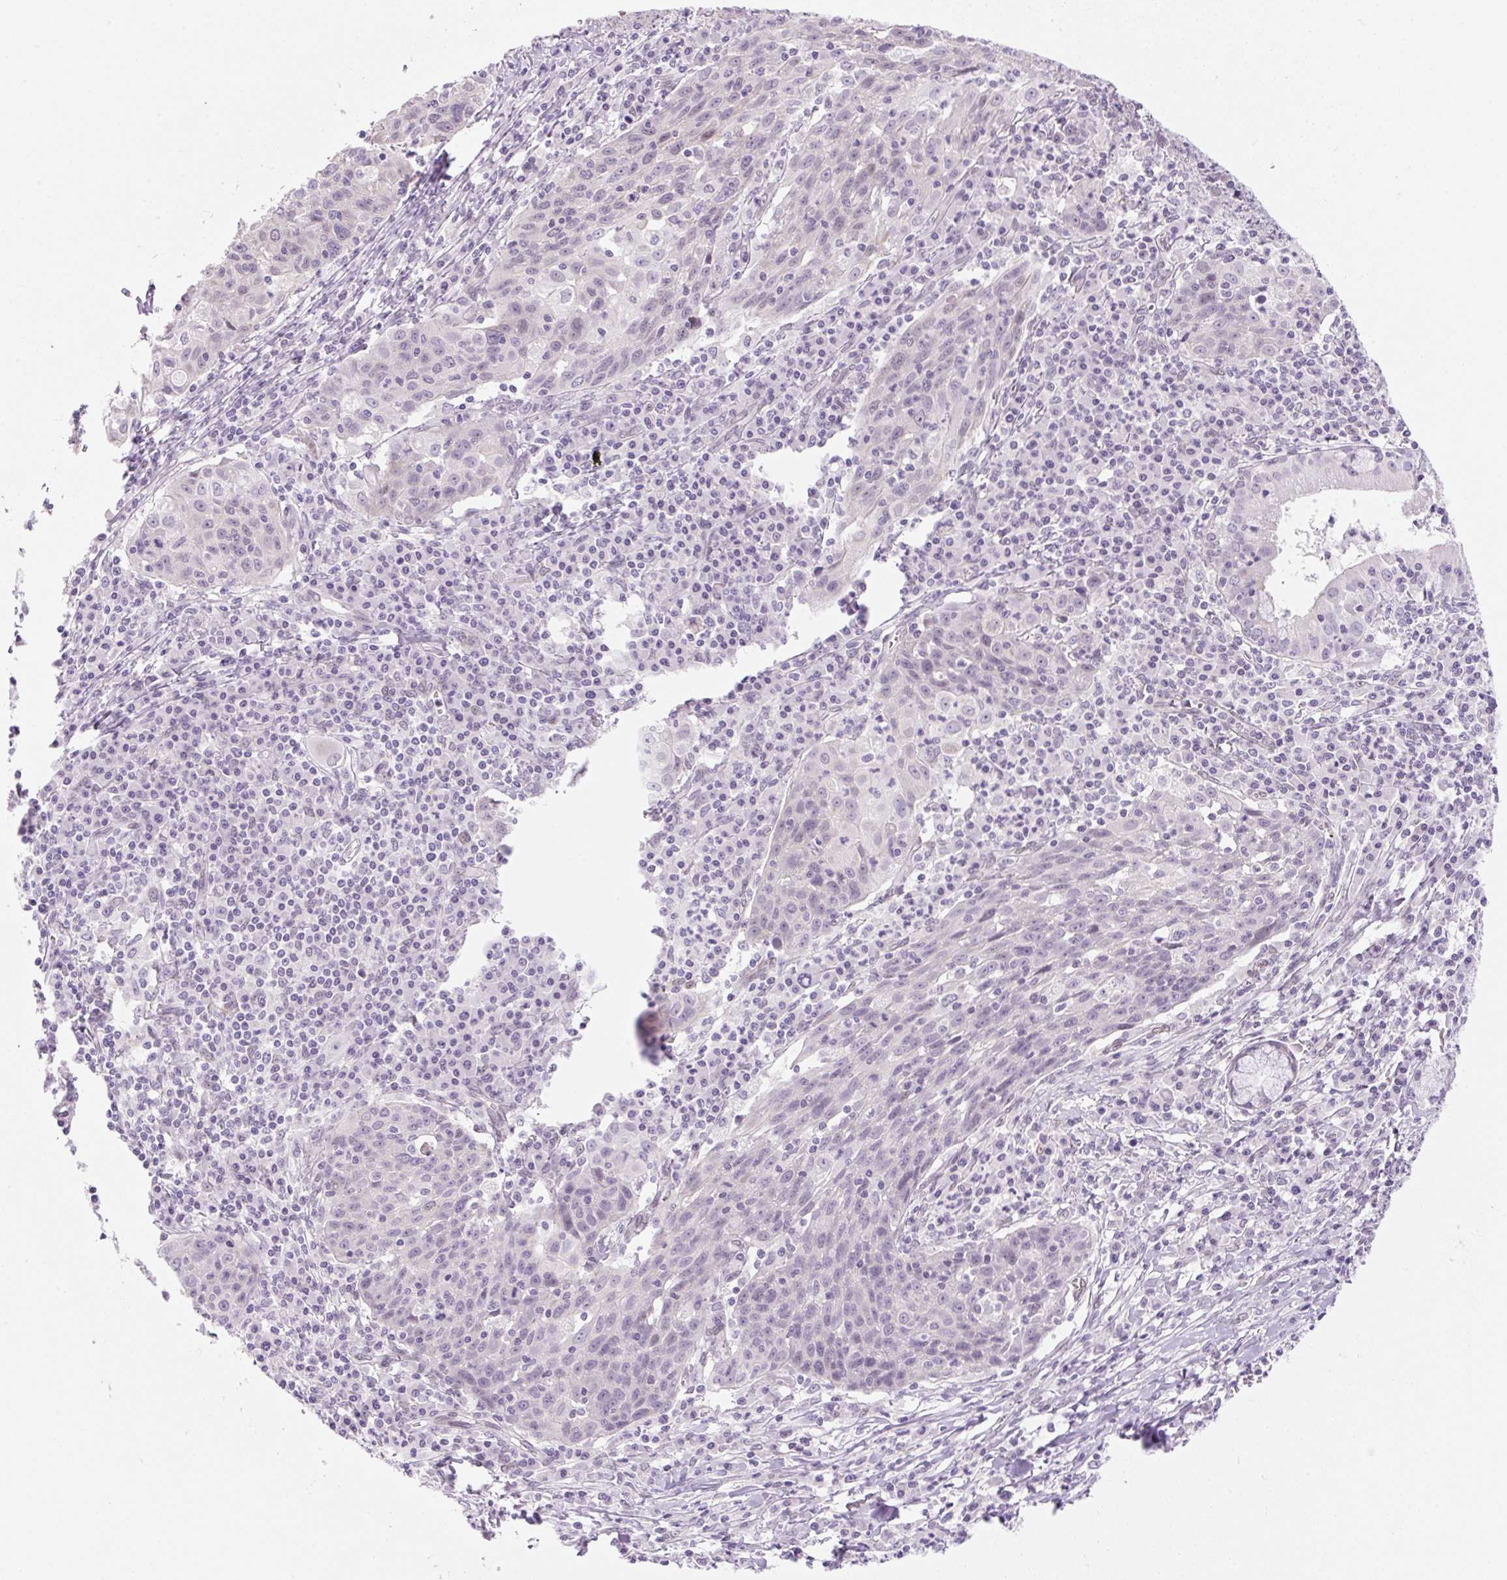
{"staining": {"intensity": "weak", "quantity": "25%-75%", "location": "nuclear"}, "tissue": "lung cancer", "cell_type": "Tumor cells", "image_type": "cancer", "snomed": [{"axis": "morphology", "description": "Squamous cell carcinoma, NOS"}, {"axis": "morphology", "description": "Squamous cell carcinoma, metastatic, NOS"}, {"axis": "topography", "description": "Bronchus"}, {"axis": "topography", "description": "Lung"}], "caption": "Protein staining of lung cancer (squamous cell carcinoma) tissue shows weak nuclear positivity in about 25%-75% of tumor cells. The protein is stained brown, and the nuclei are stained in blue (DAB IHC with brightfield microscopy, high magnification).", "gene": "SYNE3", "patient": {"sex": "male", "age": 62}}